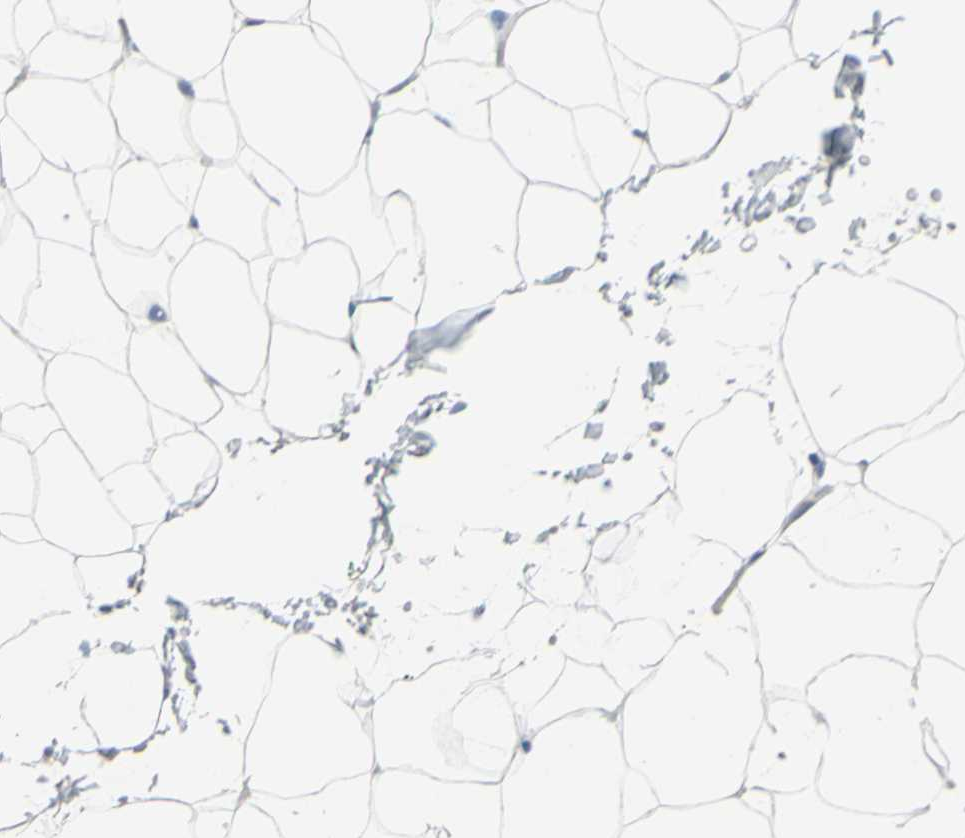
{"staining": {"intensity": "negative", "quantity": "none", "location": "none"}, "tissue": "adipose tissue", "cell_type": "Adipocytes", "image_type": "normal", "snomed": [{"axis": "morphology", "description": "Normal tissue, NOS"}, {"axis": "topography", "description": "Breast"}, {"axis": "topography", "description": "Adipose tissue"}], "caption": "The IHC histopathology image has no significant positivity in adipocytes of adipose tissue.", "gene": "MUC1", "patient": {"sex": "female", "age": 25}}